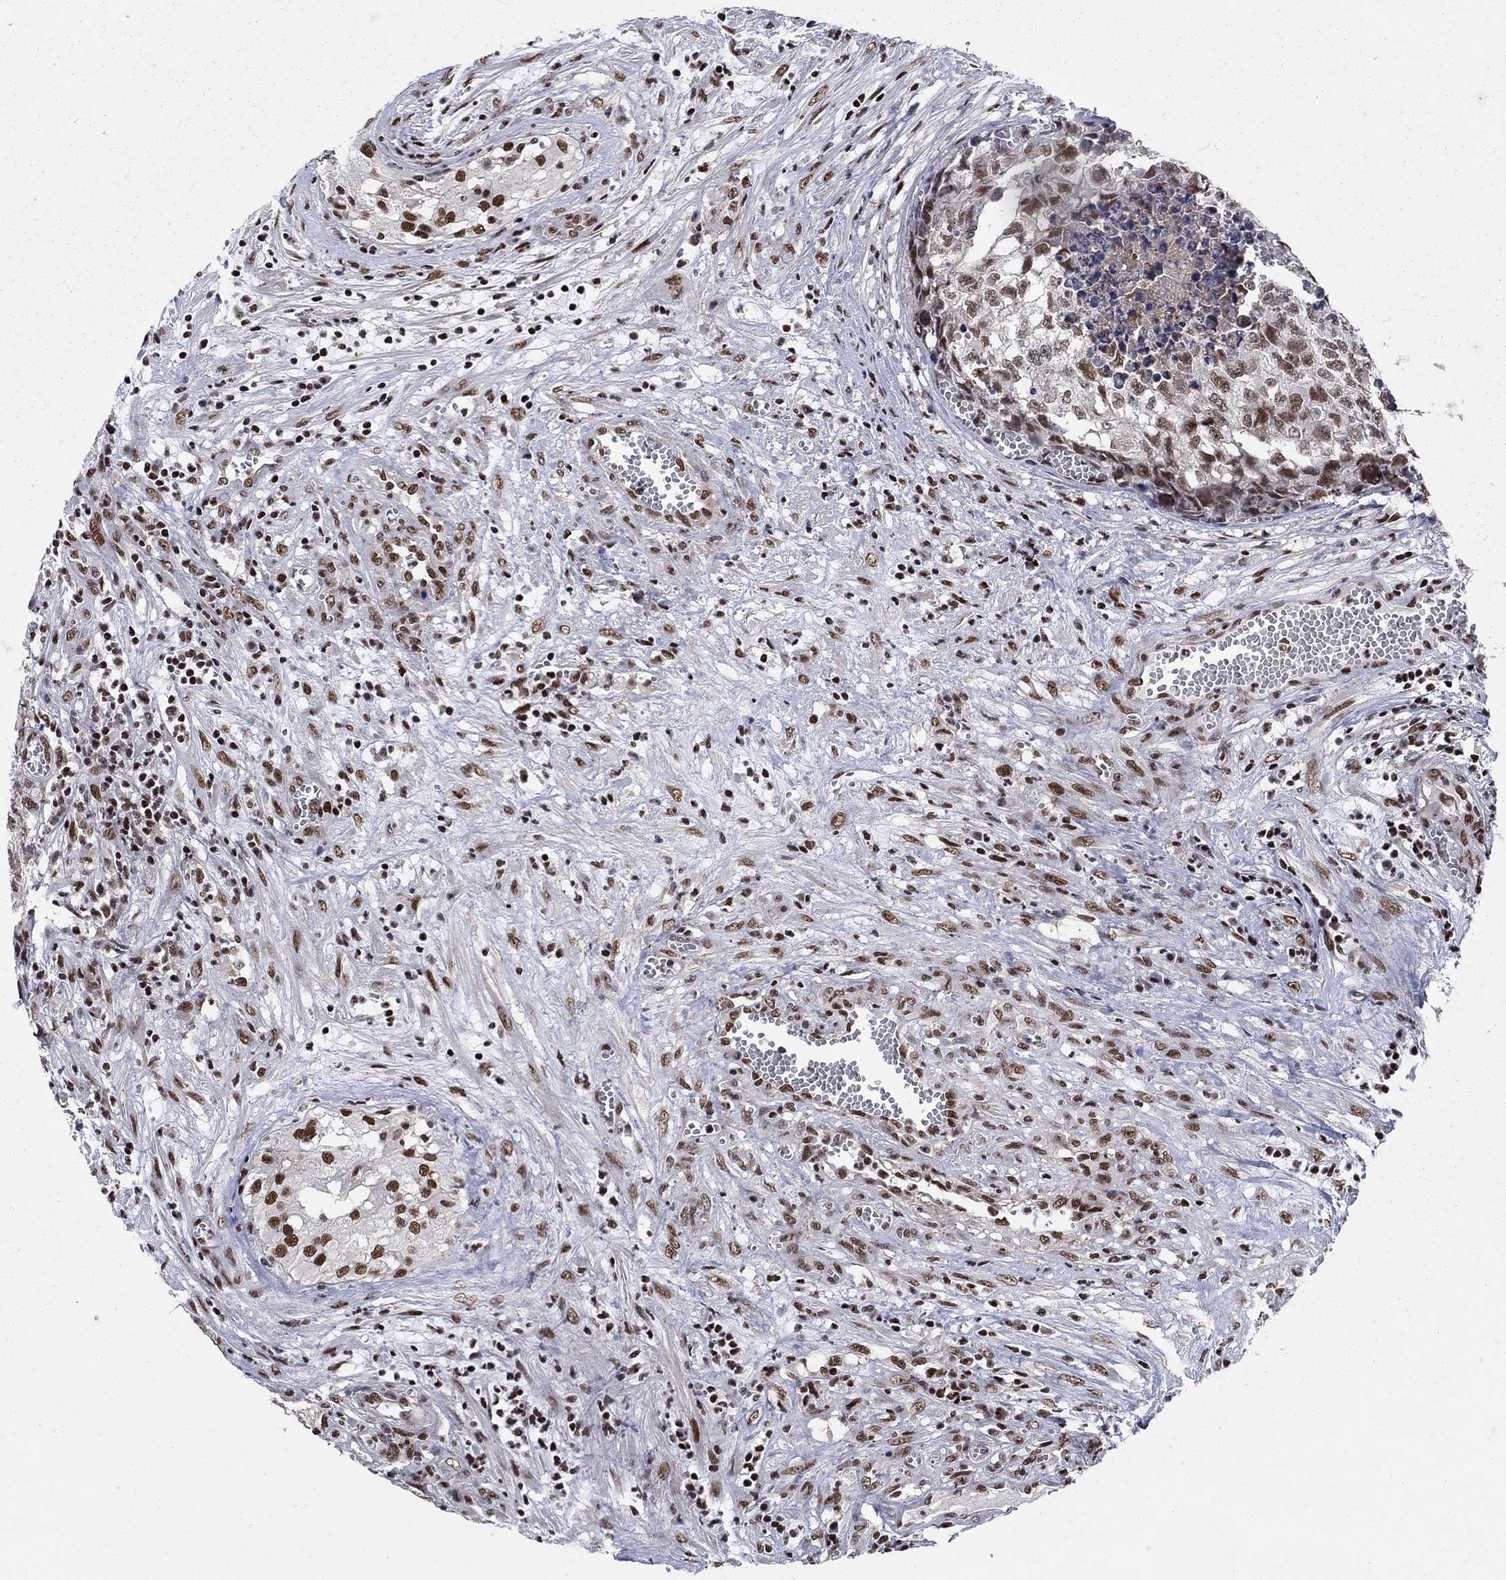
{"staining": {"intensity": "moderate", "quantity": ">75%", "location": "nuclear"}, "tissue": "testis cancer", "cell_type": "Tumor cells", "image_type": "cancer", "snomed": [{"axis": "morphology", "description": "Seminoma, NOS"}, {"axis": "morphology", "description": "Carcinoma, Embryonal, NOS"}, {"axis": "topography", "description": "Testis"}], "caption": "High-magnification brightfield microscopy of embryonal carcinoma (testis) stained with DAB (3,3'-diaminobenzidine) (brown) and counterstained with hematoxylin (blue). tumor cells exhibit moderate nuclear positivity is appreciated in about>75% of cells.", "gene": "RPRD1B", "patient": {"sex": "male", "age": 22}}